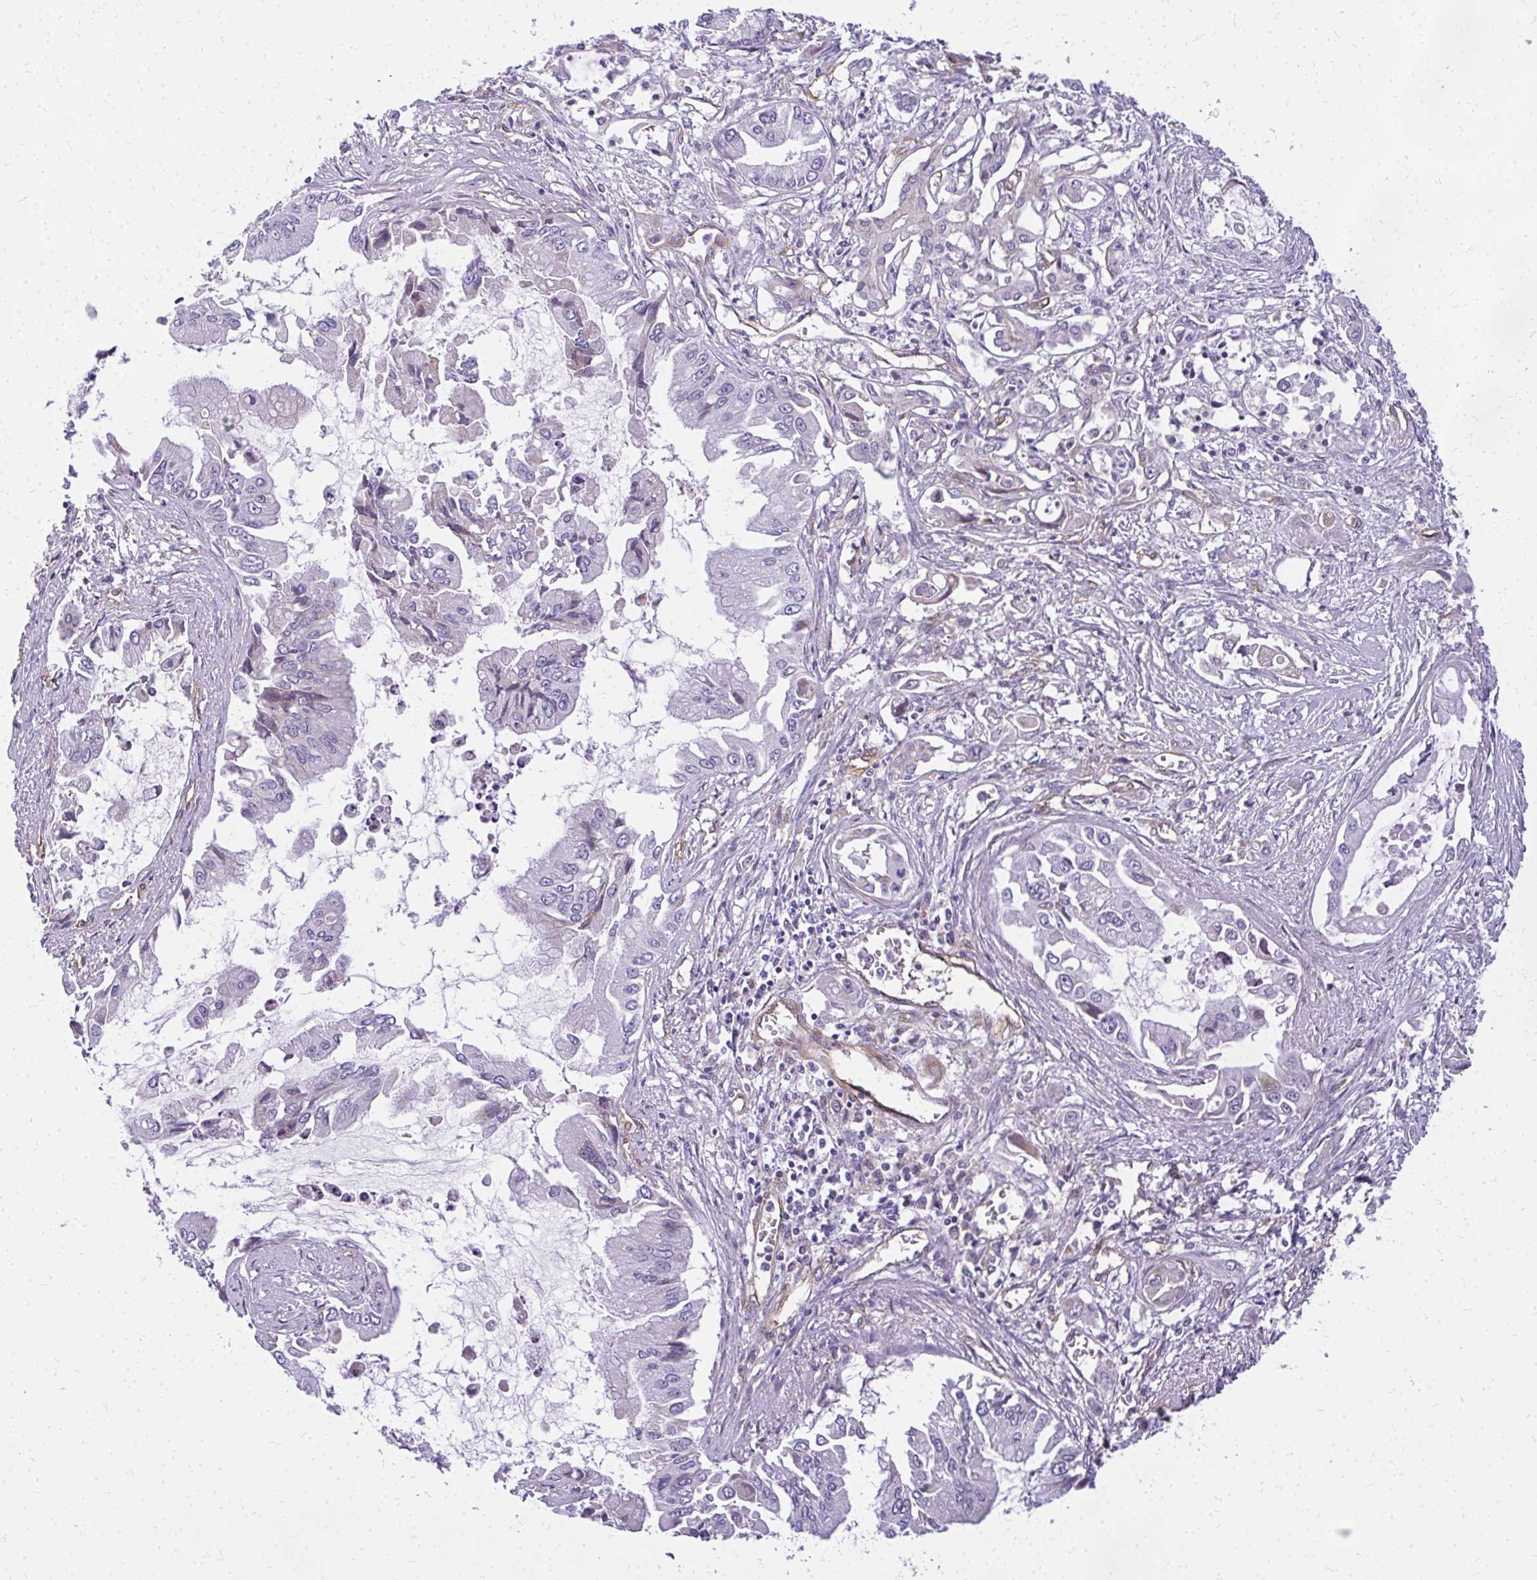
{"staining": {"intensity": "negative", "quantity": "none", "location": "none"}, "tissue": "pancreatic cancer", "cell_type": "Tumor cells", "image_type": "cancer", "snomed": [{"axis": "morphology", "description": "Adenocarcinoma, NOS"}, {"axis": "topography", "description": "Pancreas"}], "caption": "Immunohistochemistry (IHC) of adenocarcinoma (pancreatic) exhibits no positivity in tumor cells. (DAB IHC, high magnification).", "gene": "RSKR", "patient": {"sex": "male", "age": 84}}